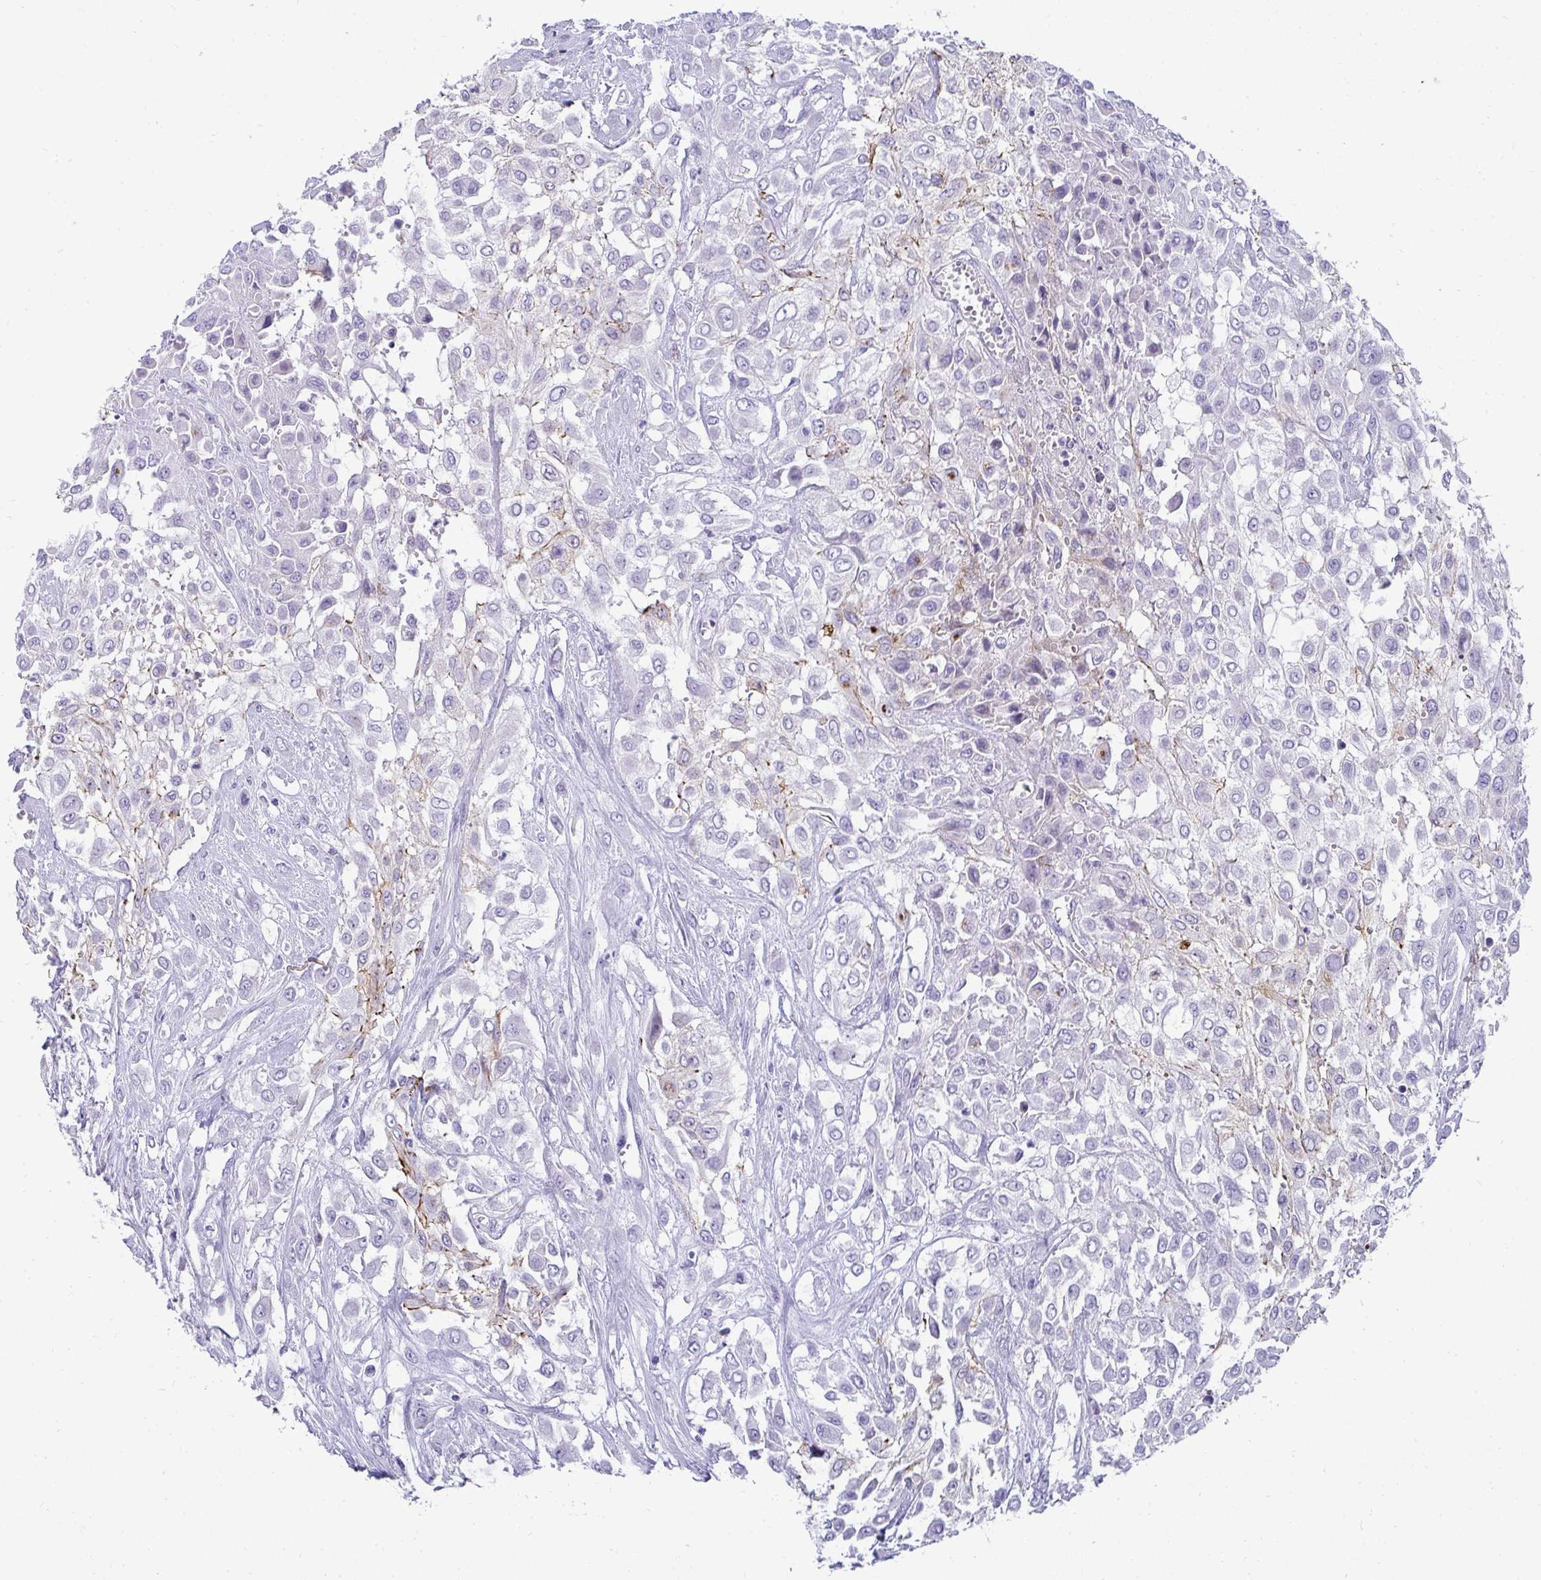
{"staining": {"intensity": "weak", "quantity": "<25%", "location": "cytoplasmic/membranous"}, "tissue": "urothelial cancer", "cell_type": "Tumor cells", "image_type": "cancer", "snomed": [{"axis": "morphology", "description": "Urothelial carcinoma, High grade"}, {"axis": "topography", "description": "Urinary bladder"}], "caption": "The micrograph displays no significant staining in tumor cells of high-grade urothelial carcinoma.", "gene": "AK5", "patient": {"sex": "male", "age": 57}}